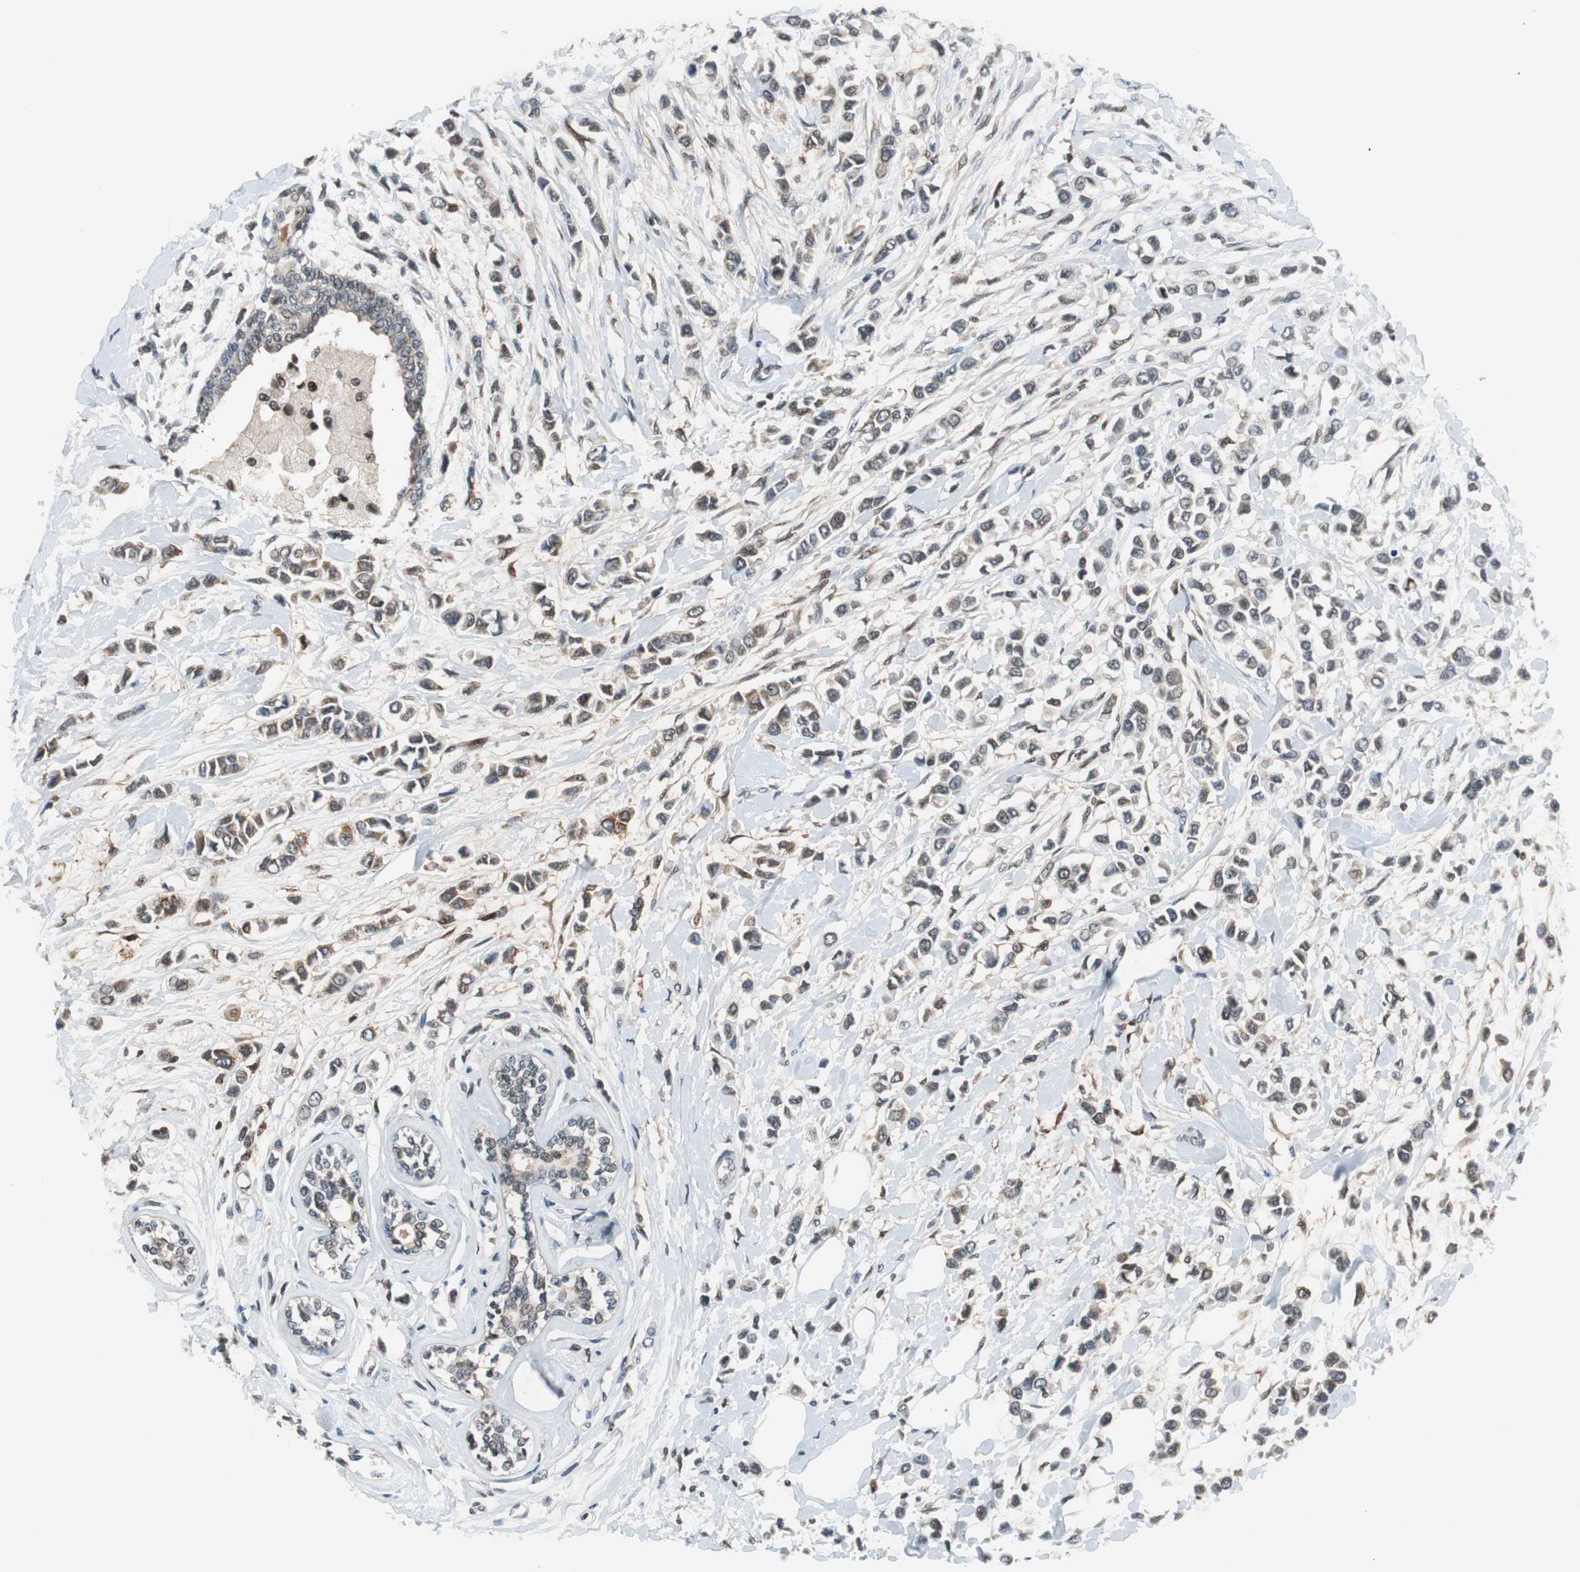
{"staining": {"intensity": "moderate", "quantity": "25%-75%", "location": "cytoplasmic/membranous"}, "tissue": "breast cancer", "cell_type": "Tumor cells", "image_type": "cancer", "snomed": [{"axis": "morphology", "description": "Lobular carcinoma"}, {"axis": "topography", "description": "Breast"}], "caption": "Breast cancer (lobular carcinoma) stained with a protein marker shows moderate staining in tumor cells.", "gene": "MAFB", "patient": {"sex": "female", "age": 51}}